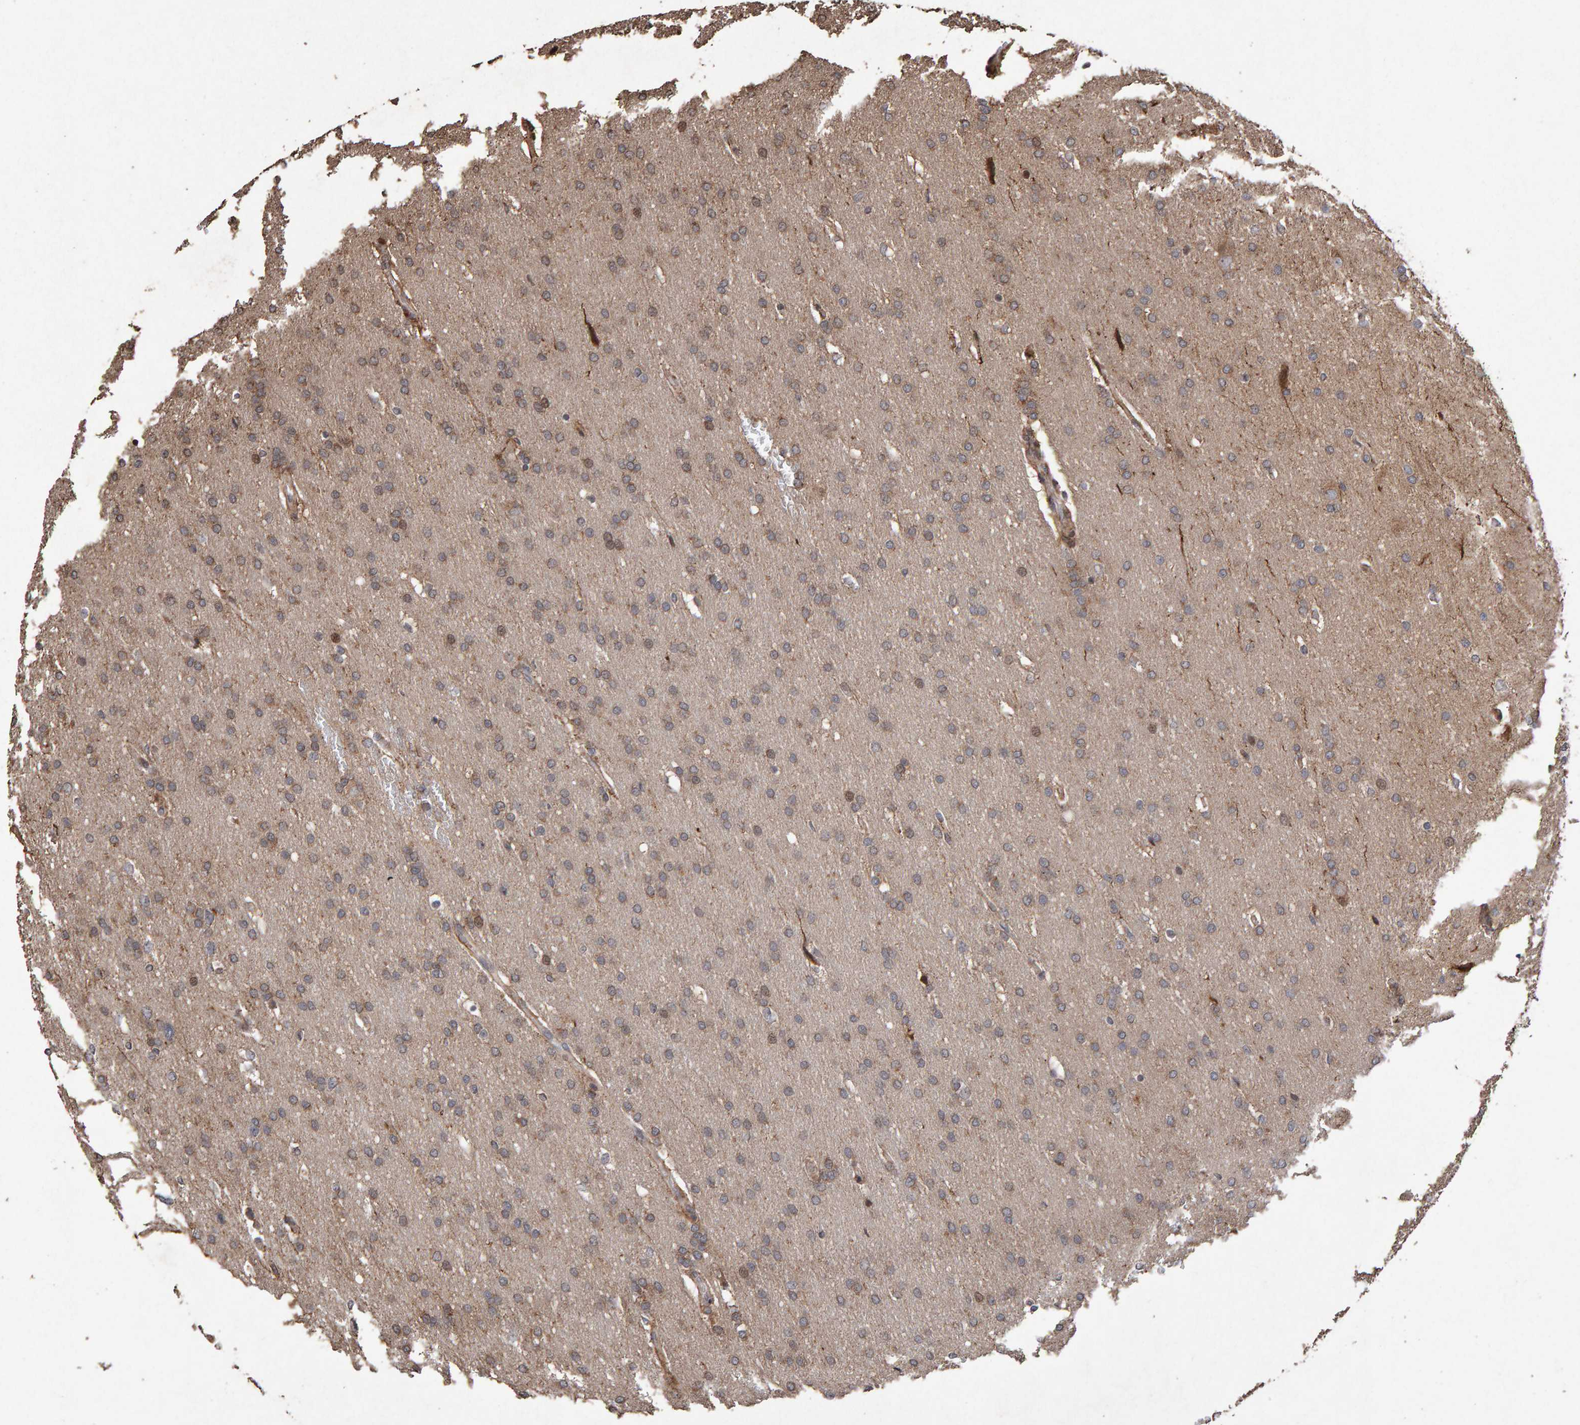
{"staining": {"intensity": "weak", "quantity": ">75%", "location": "cytoplasmic/membranous"}, "tissue": "glioma", "cell_type": "Tumor cells", "image_type": "cancer", "snomed": [{"axis": "morphology", "description": "Glioma, malignant, Low grade"}, {"axis": "topography", "description": "Brain"}], "caption": "The micrograph reveals staining of glioma, revealing weak cytoplasmic/membranous protein staining (brown color) within tumor cells.", "gene": "OSBP2", "patient": {"sex": "female", "age": 37}}